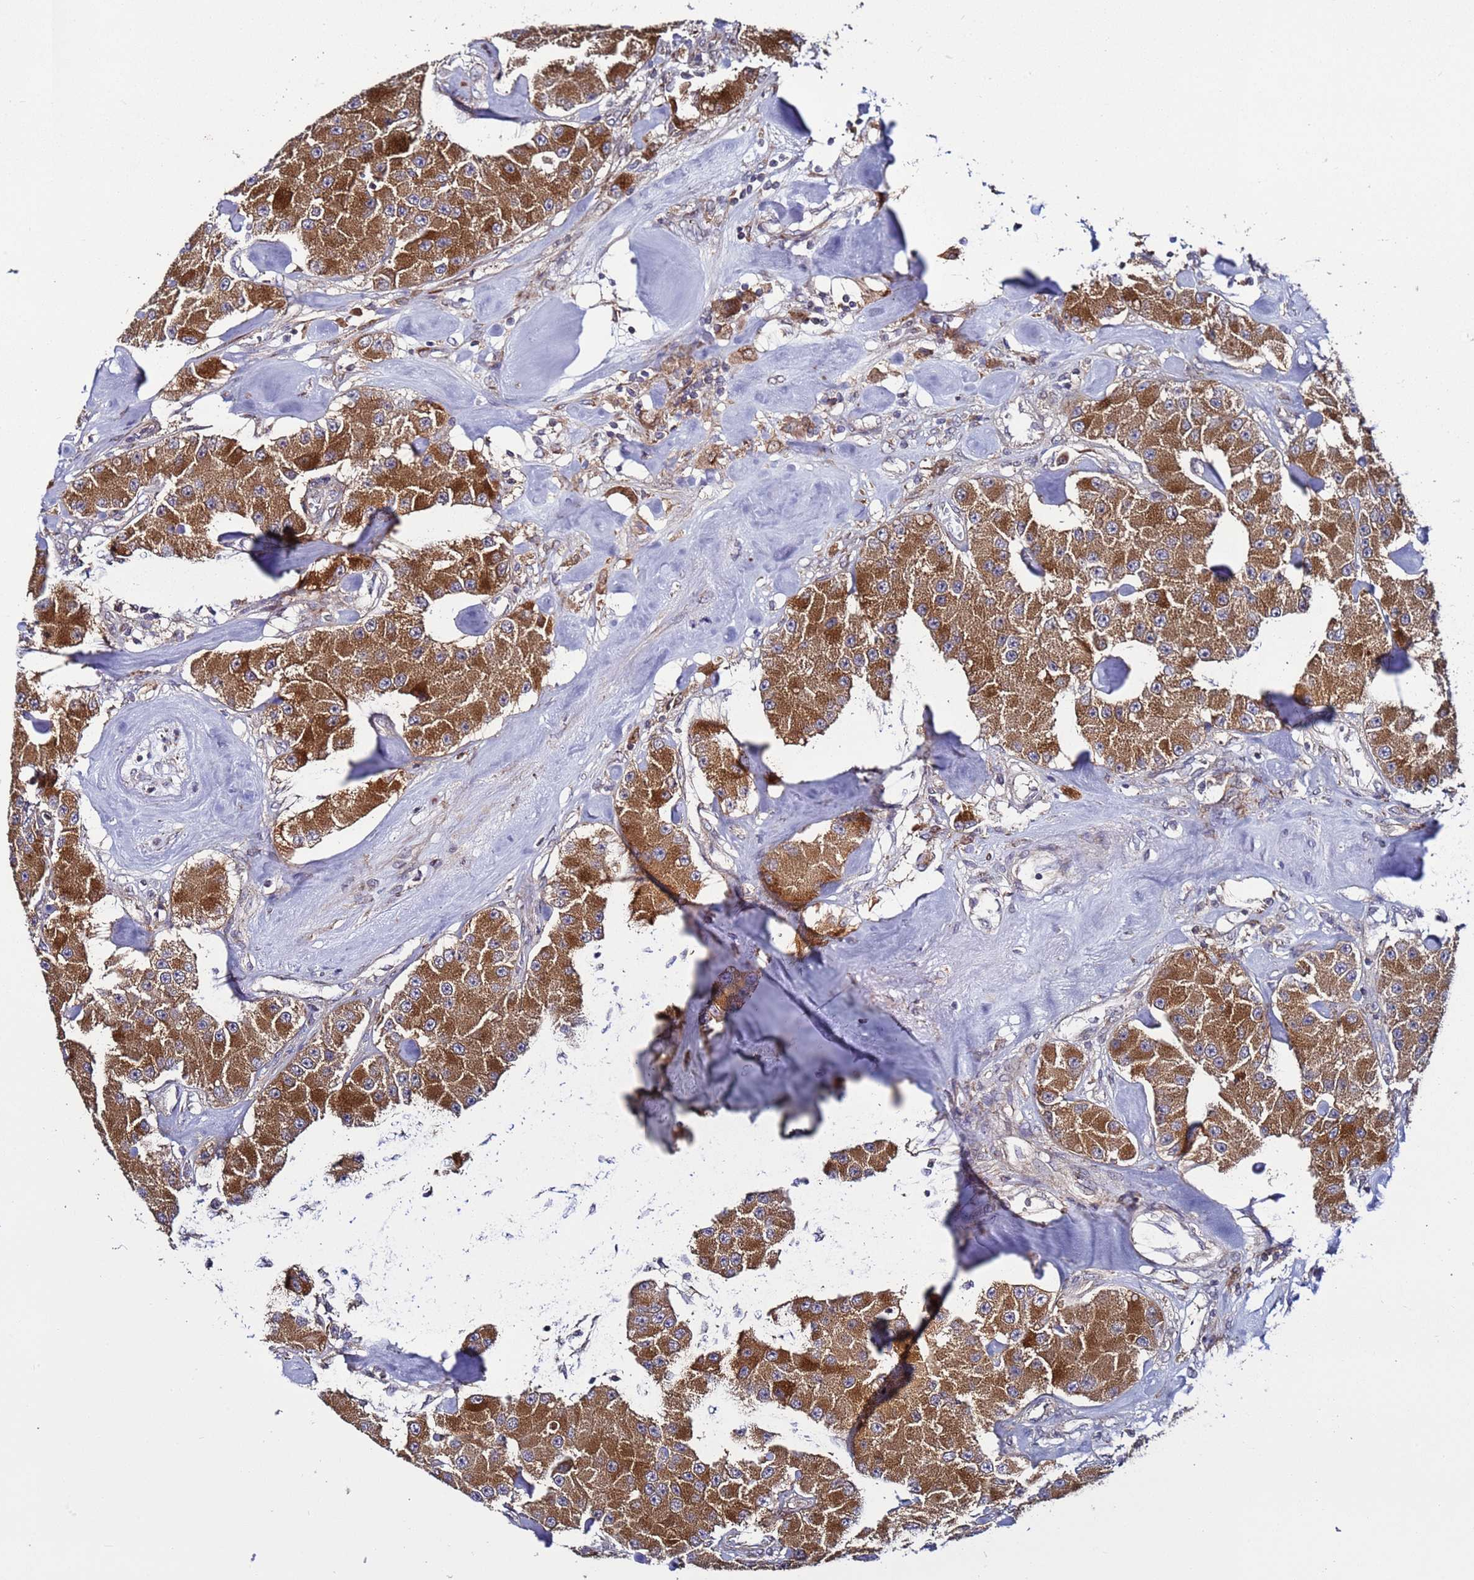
{"staining": {"intensity": "moderate", "quantity": ">75%", "location": "cytoplasmic/membranous"}, "tissue": "carcinoid", "cell_type": "Tumor cells", "image_type": "cancer", "snomed": [{"axis": "morphology", "description": "Carcinoid, malignant, NOS"}, {"axis": "topography", "description": "Pancreas"}], "caption": "Carcinoid (malignant) tissue shows moderate cytoplasmic/membranous staining in about >75% of tumor cells (brown staining indicates protein expression, while blue staining denotes nuclei).", "gene": "TMEM176B", "patient": {"sex": "male", "age": 41}}